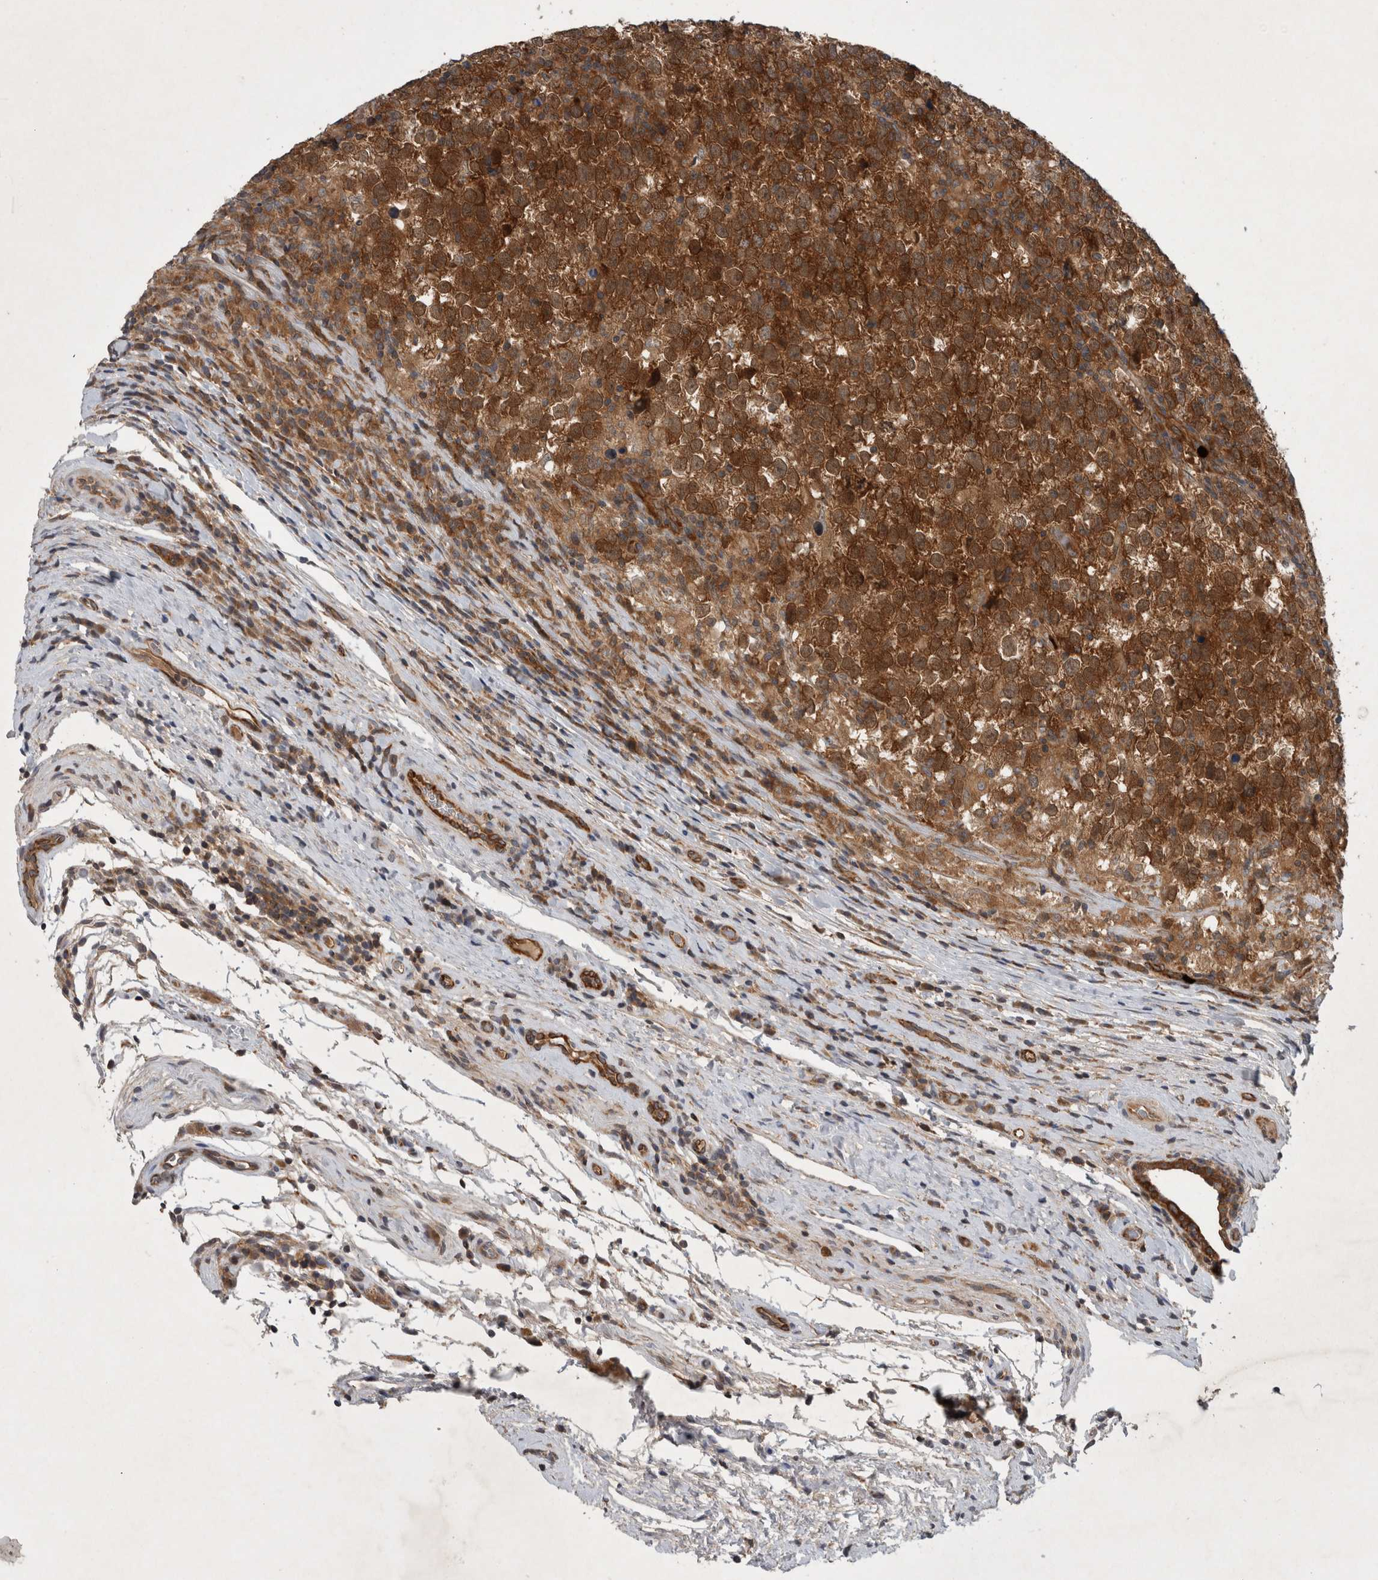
{"staining": {"intensity": "strong", "quantity": ">75%", "location": "cytoplasmic/membranous"}, "tissue": "testis cancer", "cell_type": "Tumor cells", "image_type": "cancer", "snomed": [{"axis": "morphology", "description": "Normal tissue, NOS"}, {"axis": "morphology", "description": "Seminoma, NOS"}, {"axis": "topography", "description": "Testis"}], "caption": "A high-resolution image shows IHC staining of testis cancer (seminoma), which shows strong cytoplasmic/membranous expression in approximately >75% of tumor cells.", "gene": "PDCD2", "patient": {"sex": "male", "age": 43}}